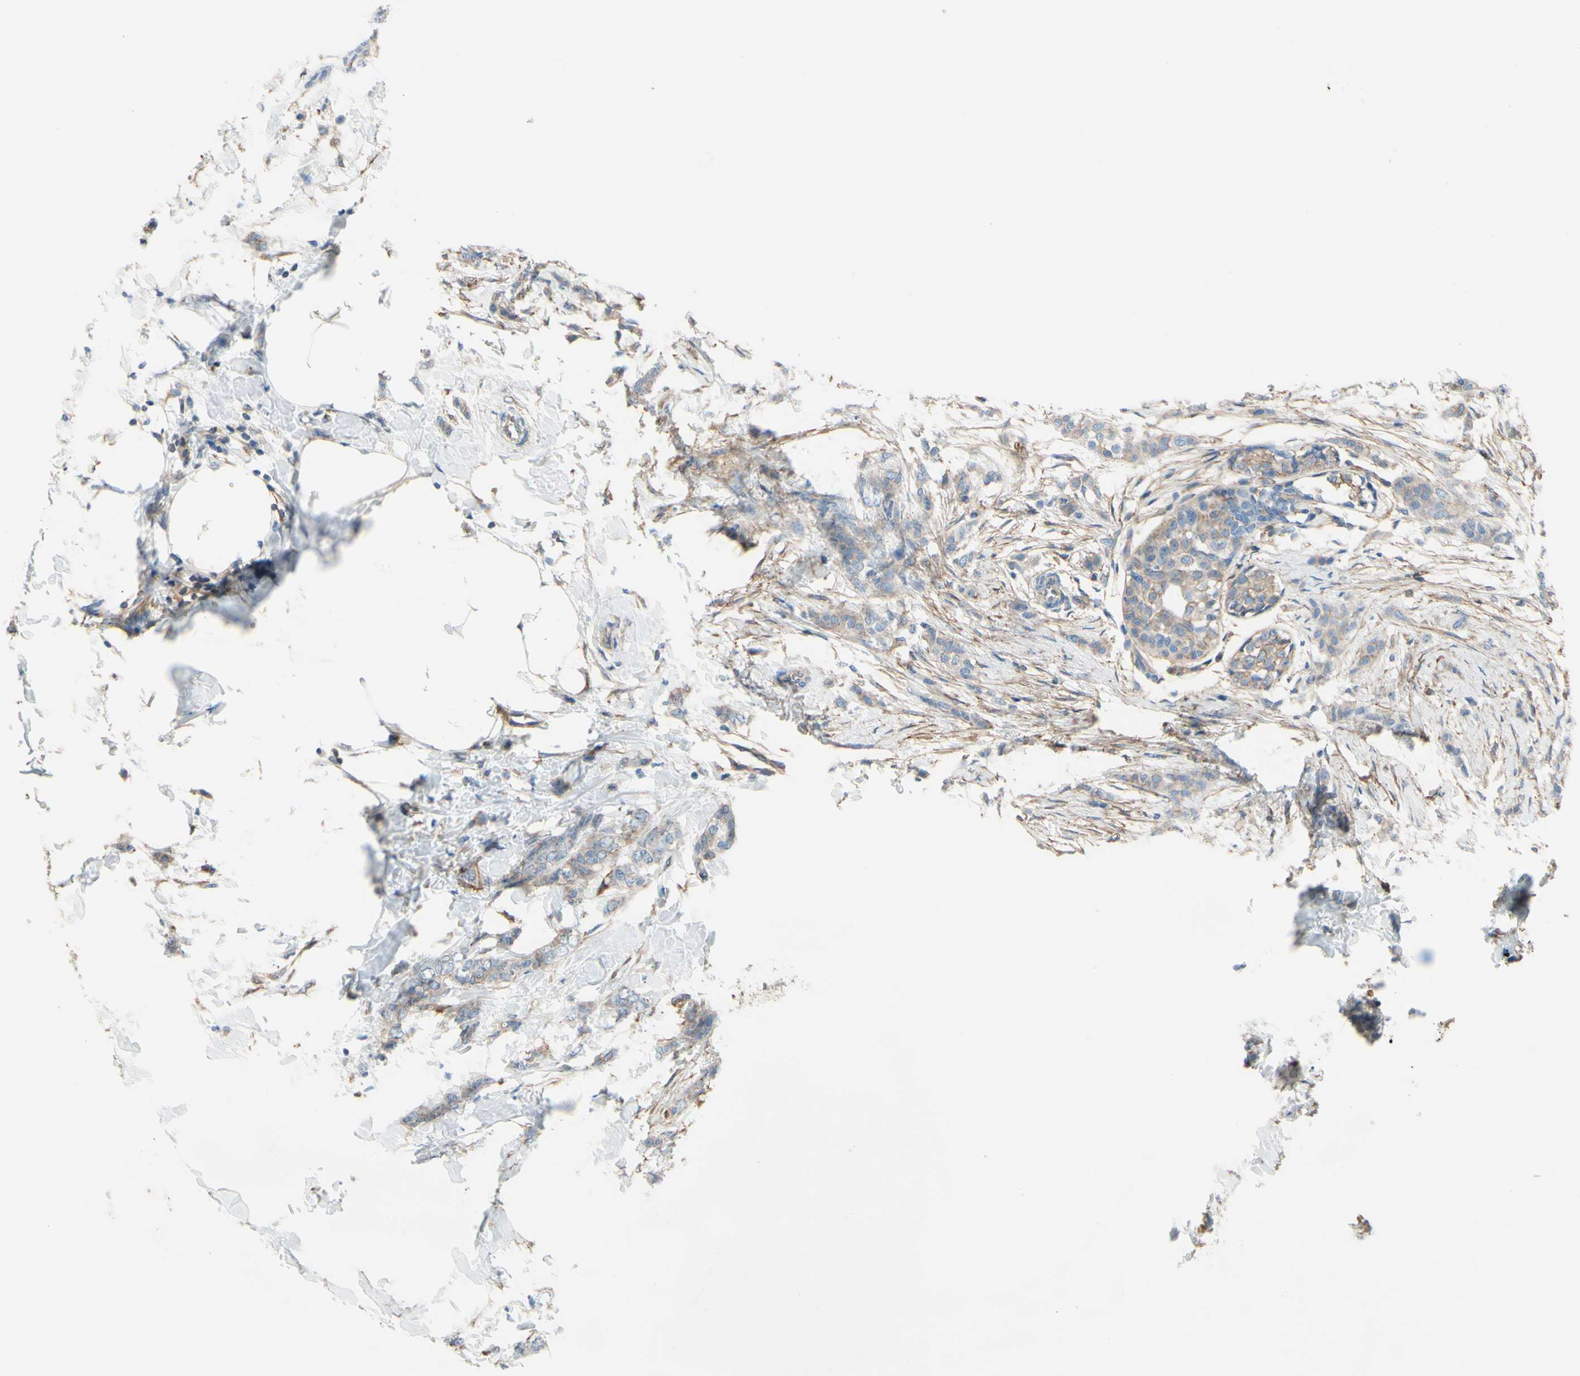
{"staining": {"intensity": "weak", "quantity": ">75%", "location": "cytoplasmic/membranous"}, "tissue": "breast cancer", "cell_type": "Tumor cells", "image_type": "cancer", "snomed": [{"axis": "morphology", "description": "Lobular carcinoma, in situ"}, {"axis": "morphology", "description": "Lobular carcinoma"}, {"axis": "topography", "description": "Breast"}], "caption": "IHC (DAB (3,3'-diaminobenzidine)) staining of human breast lobular carcinoma in situ shows weak cytoplasmic/membranous protein expression in approximately >75% of tumor cells.", "gene": "ADD1", "patient": {"sex": "female", "age": 41}}